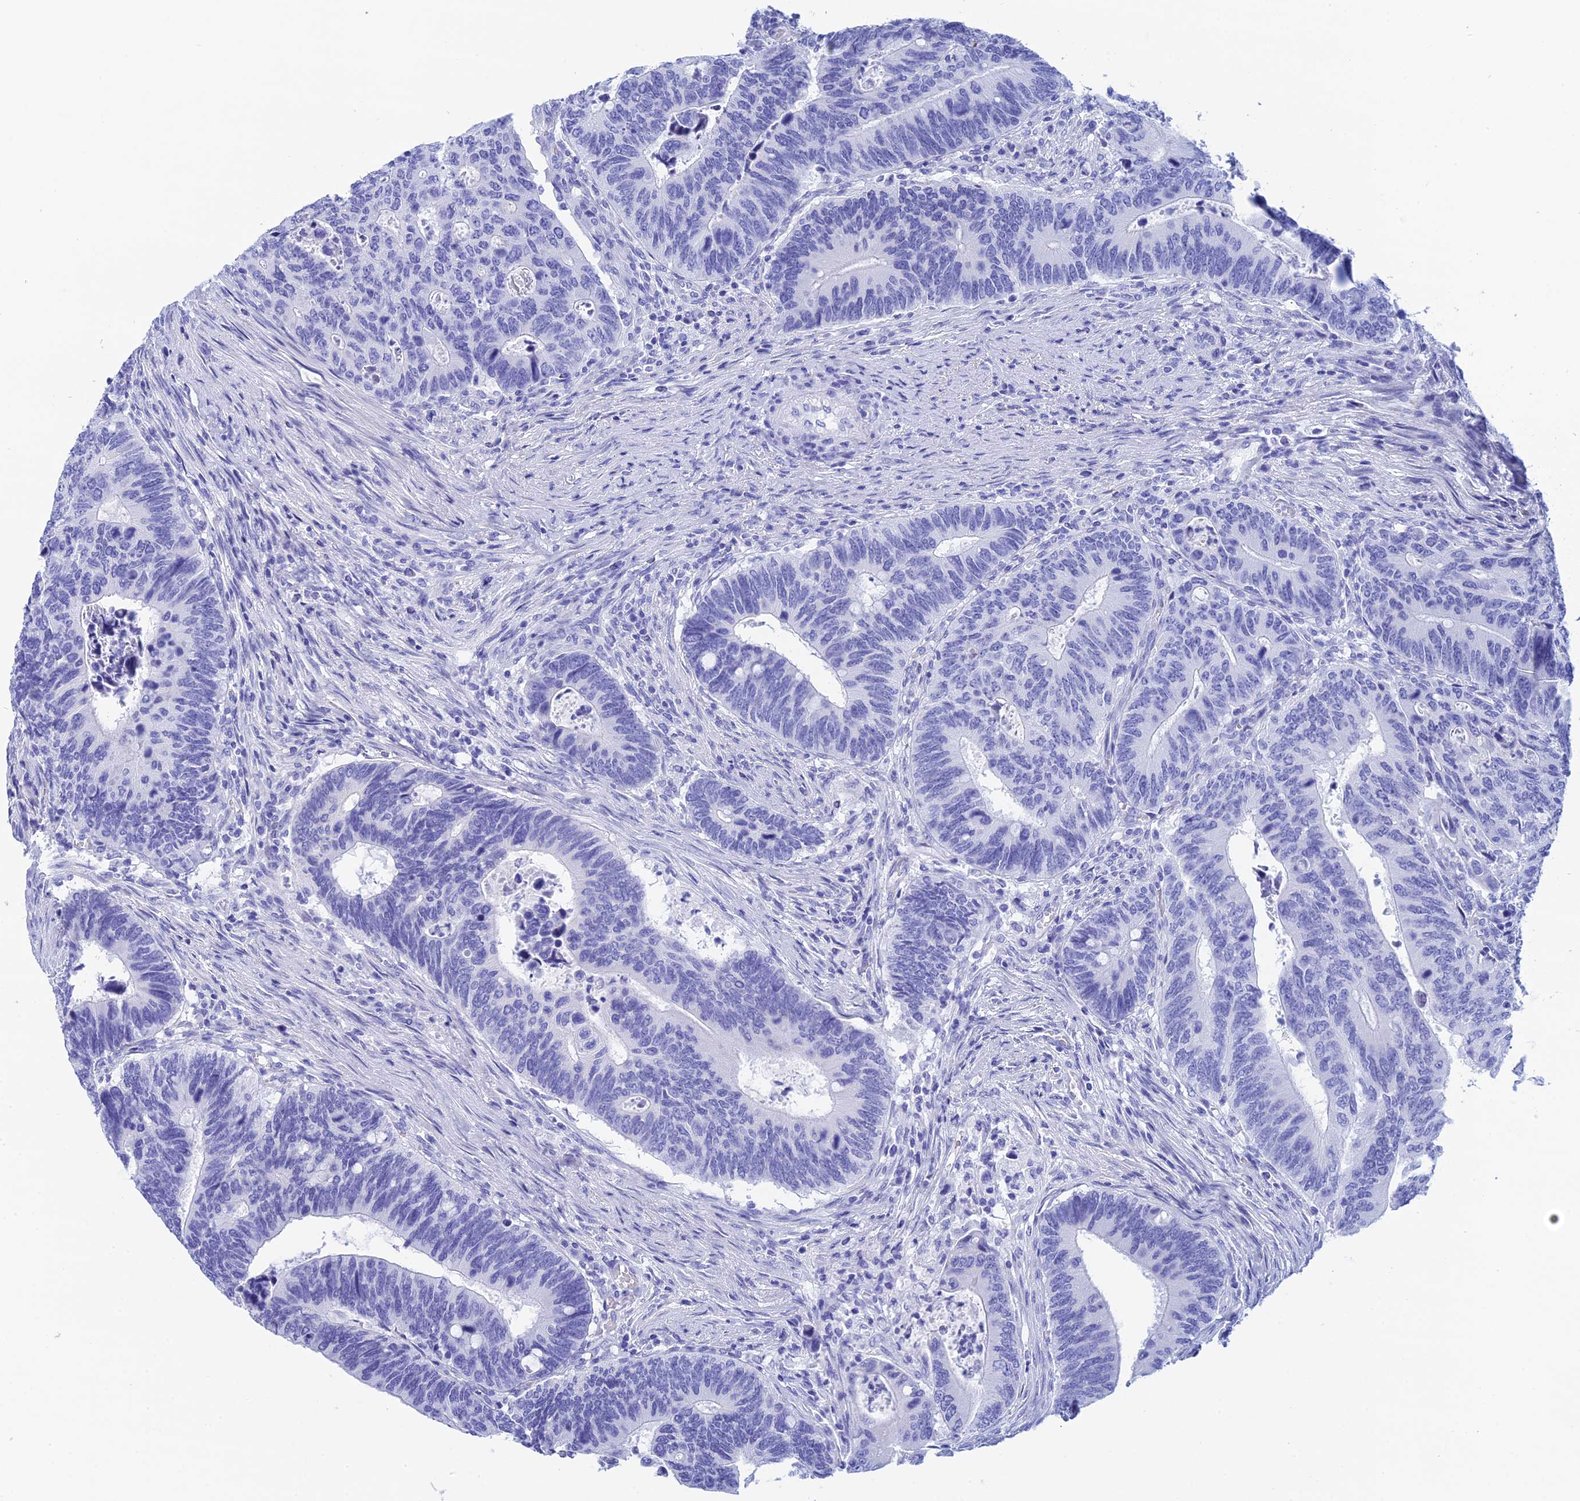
{"staining": {"intensity": "negative", "quantity": "none", "location": "none"}, "tissue": "colorectal cancer", "cell_type": "Tumor cells", "image_type": "cancer", "snomed": [{"axis": "morphology", "description": "Adenocarcinoma, NOS"}, {"axis": "topography", "description": "Colon"}], "caption": "Human adenocarcinoma (colorectal) stained for a protein using immunohistochemistry demonstrates no positivity in tumor cells.", "gene": "TEX101", "patient": {"sex": "male", "age": 87}}